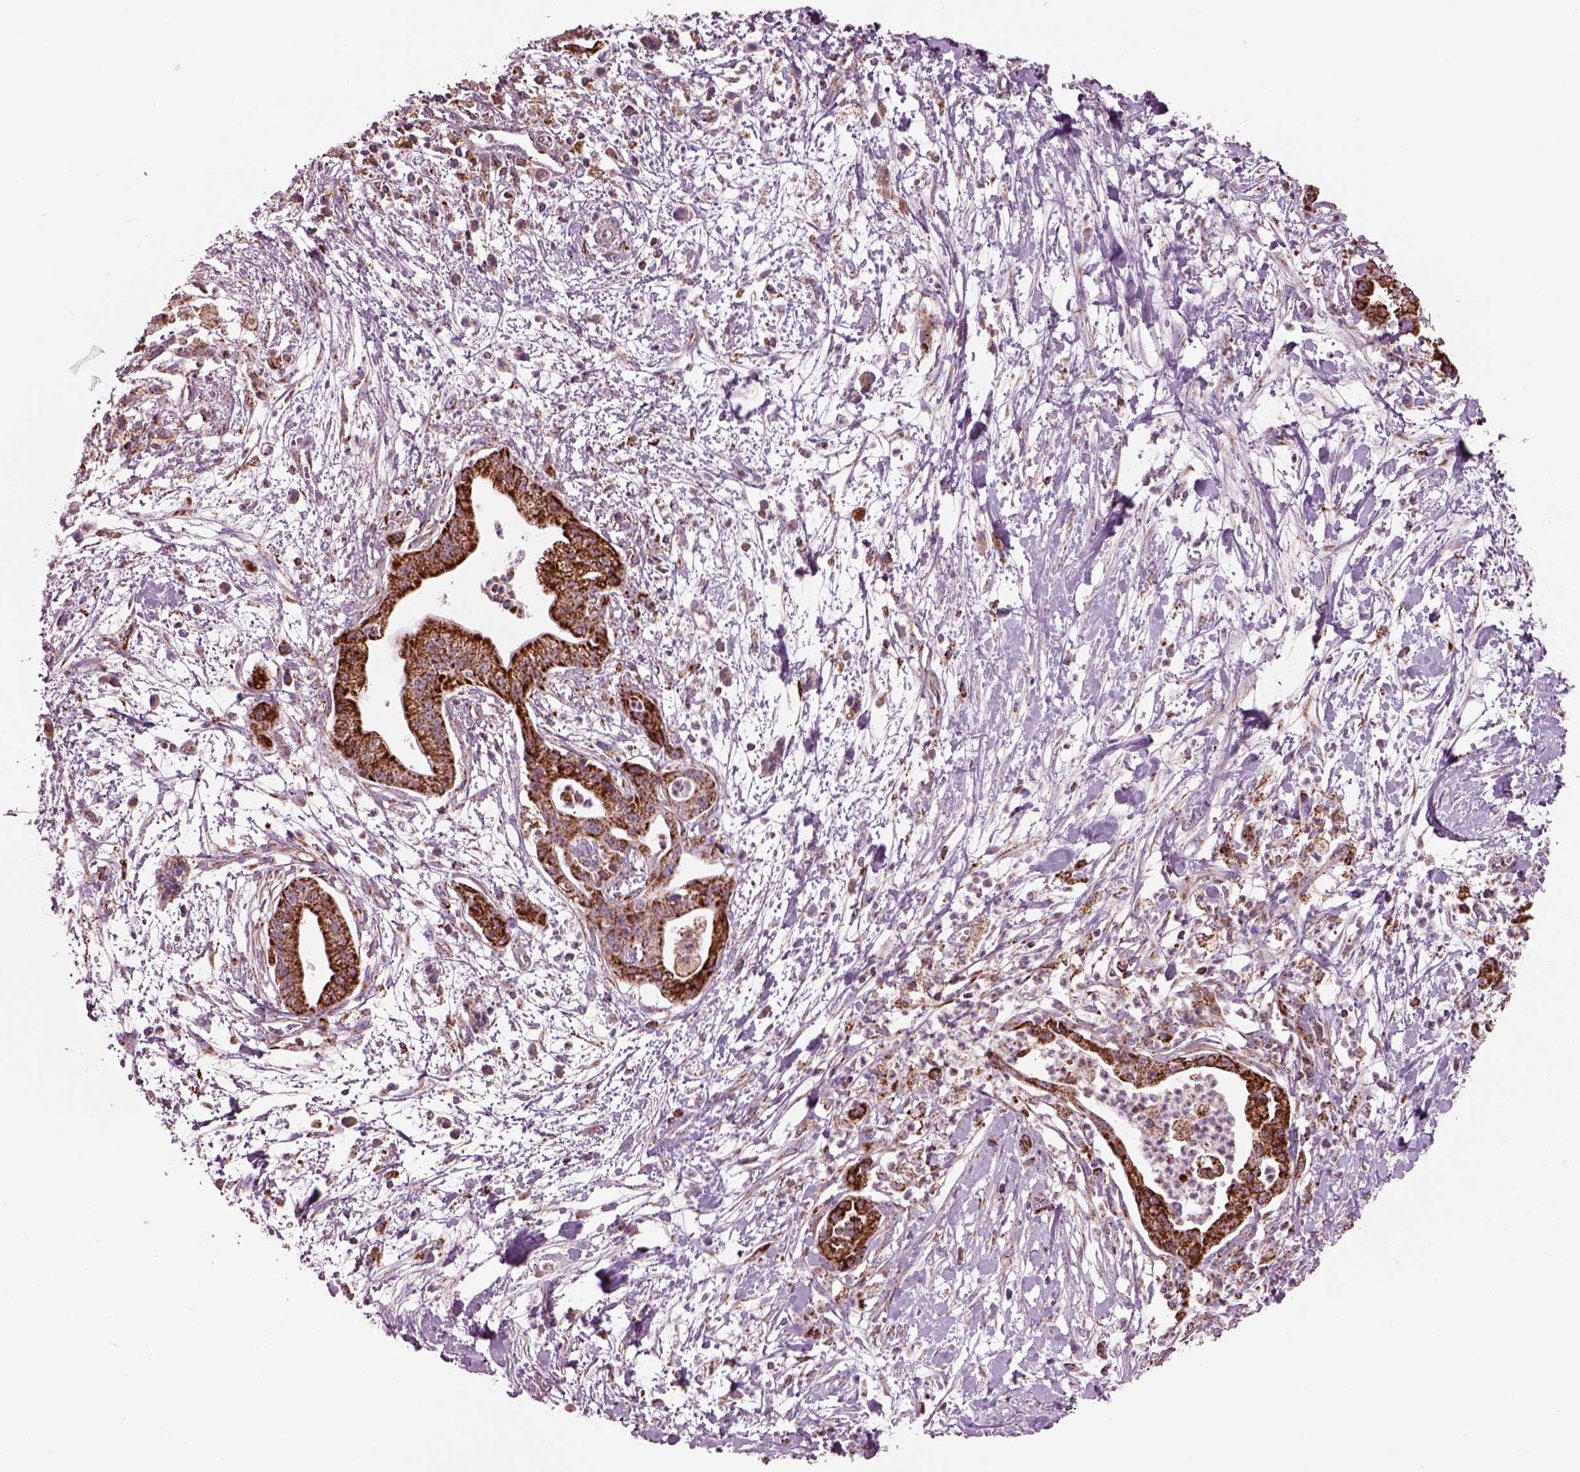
{"staining": {"intensity": "strong", "quantity": ">75%", "location": "cytoplasmic/membranous"}, "tissue": "pancreatic cancer", "cell_type": "Tumor cells", "image_type": "cancer", "snomed": [{"axis": "morphology", "description": "Normal tissue, NOS"}, {"axis": "morphology", "description": "Adenocarcinoma, NOS"}, {"axis": "topography", "description": "Lymph node"}, {"axis": "topography", "description": "Pancreas"}], "caption": "Protein expression analysis of adenocarcinoma (pancreatic) exhibits strong cytoplasmic/membranous expression in approximately >75% of tumor cells.", "gene": "SLC25A24", "patient": {"sex": "female", "age": 58}}